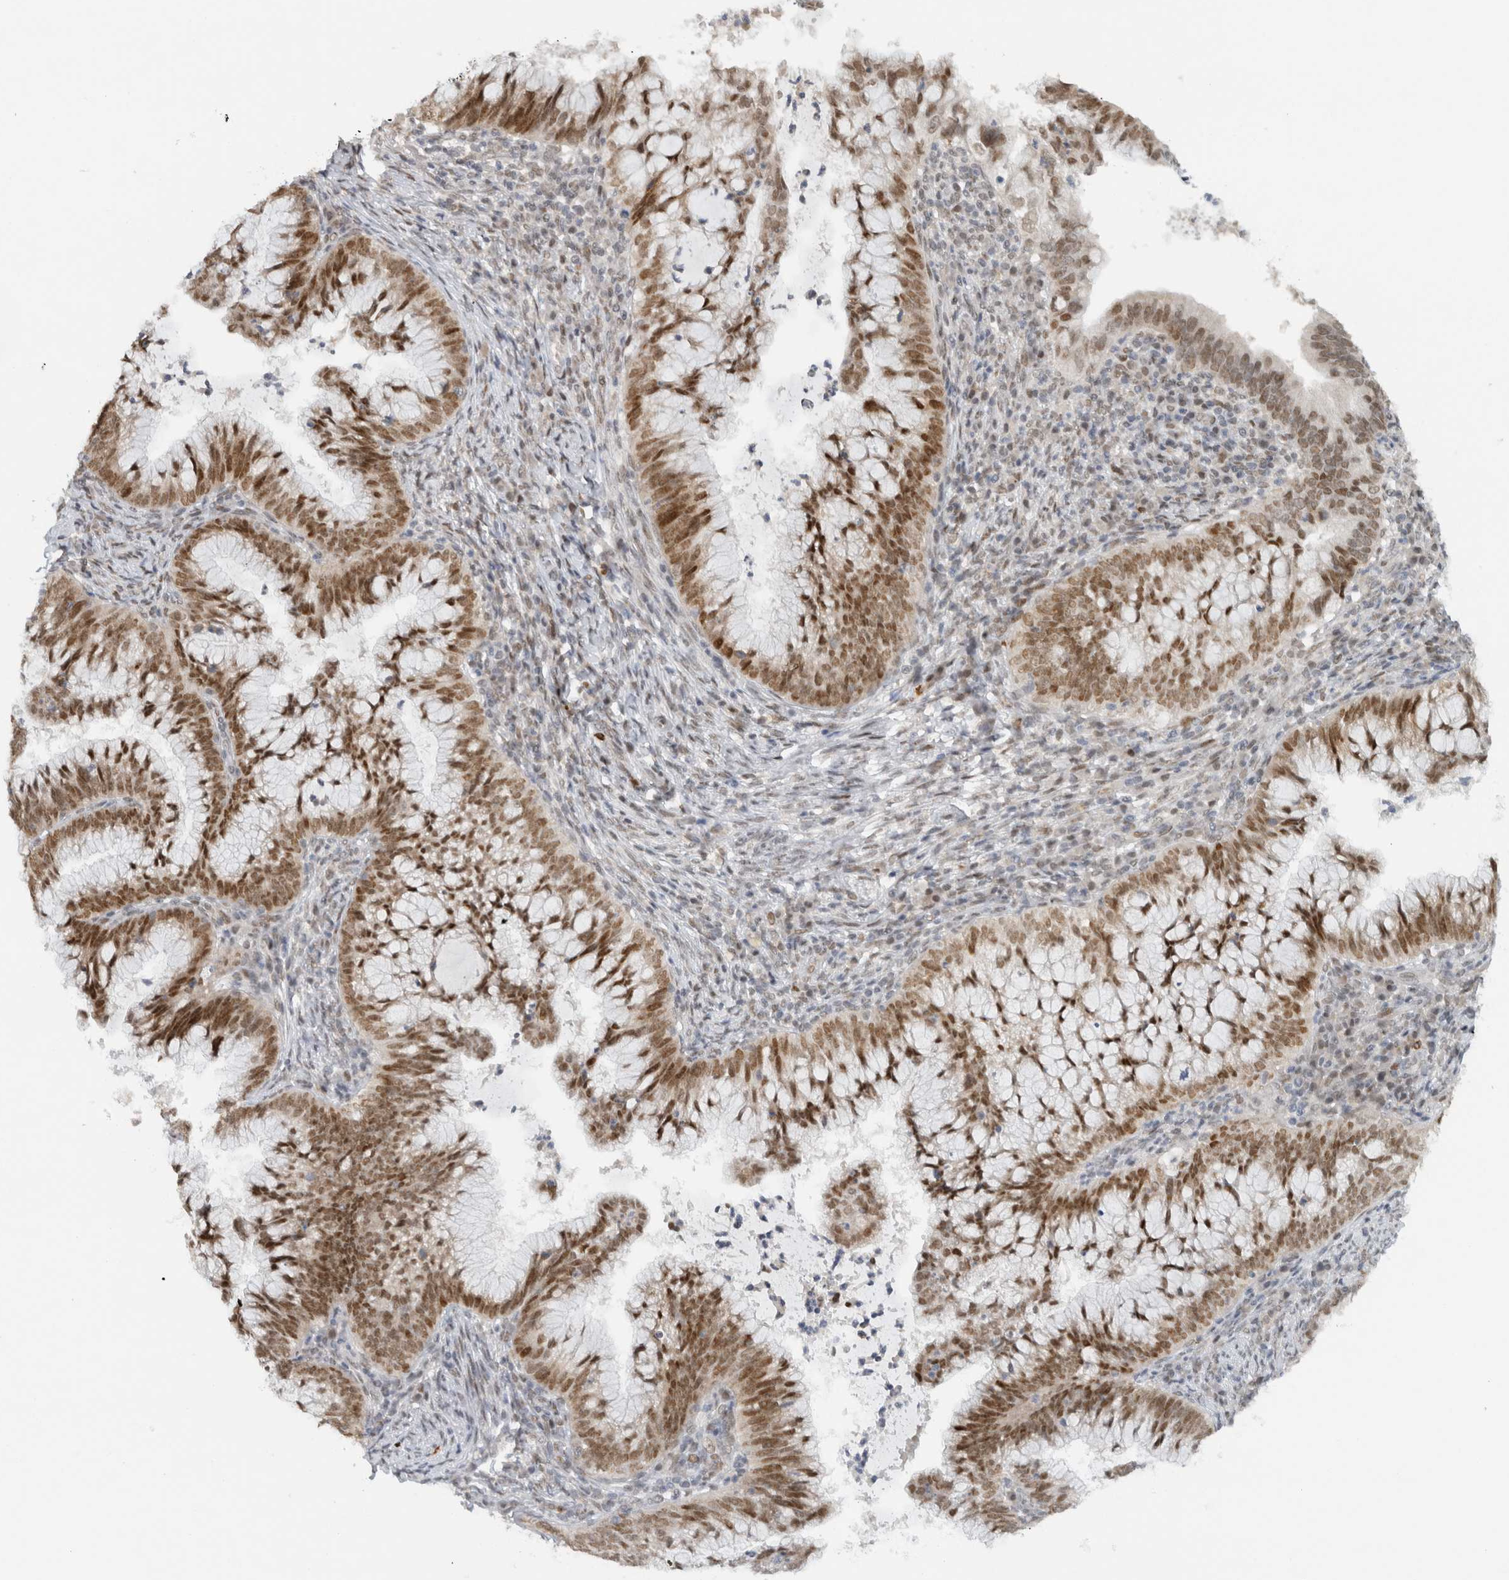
{"staining": {"intensity": "moderate", "quantity": ">75%", "location": "nuclear"}, "tissue": "cervical cancer", "cell_type": "Tumor cells", "image_type": "cancer", "snomed": [{"axis": "morphology", "description": "Adenocarcinoma, NOS"}, {"axis": "topography", "description": "Cervix"}], "caption": "Immunohistochemical staining of cervical cancer displays medium levels of moderate nuclear positivity in approximately >75% of tumor cells. (IHC, brightfield microscopy, high magnification).", "gene": "HNRNPR", "patient": {"sex": "female", "age": 36}}